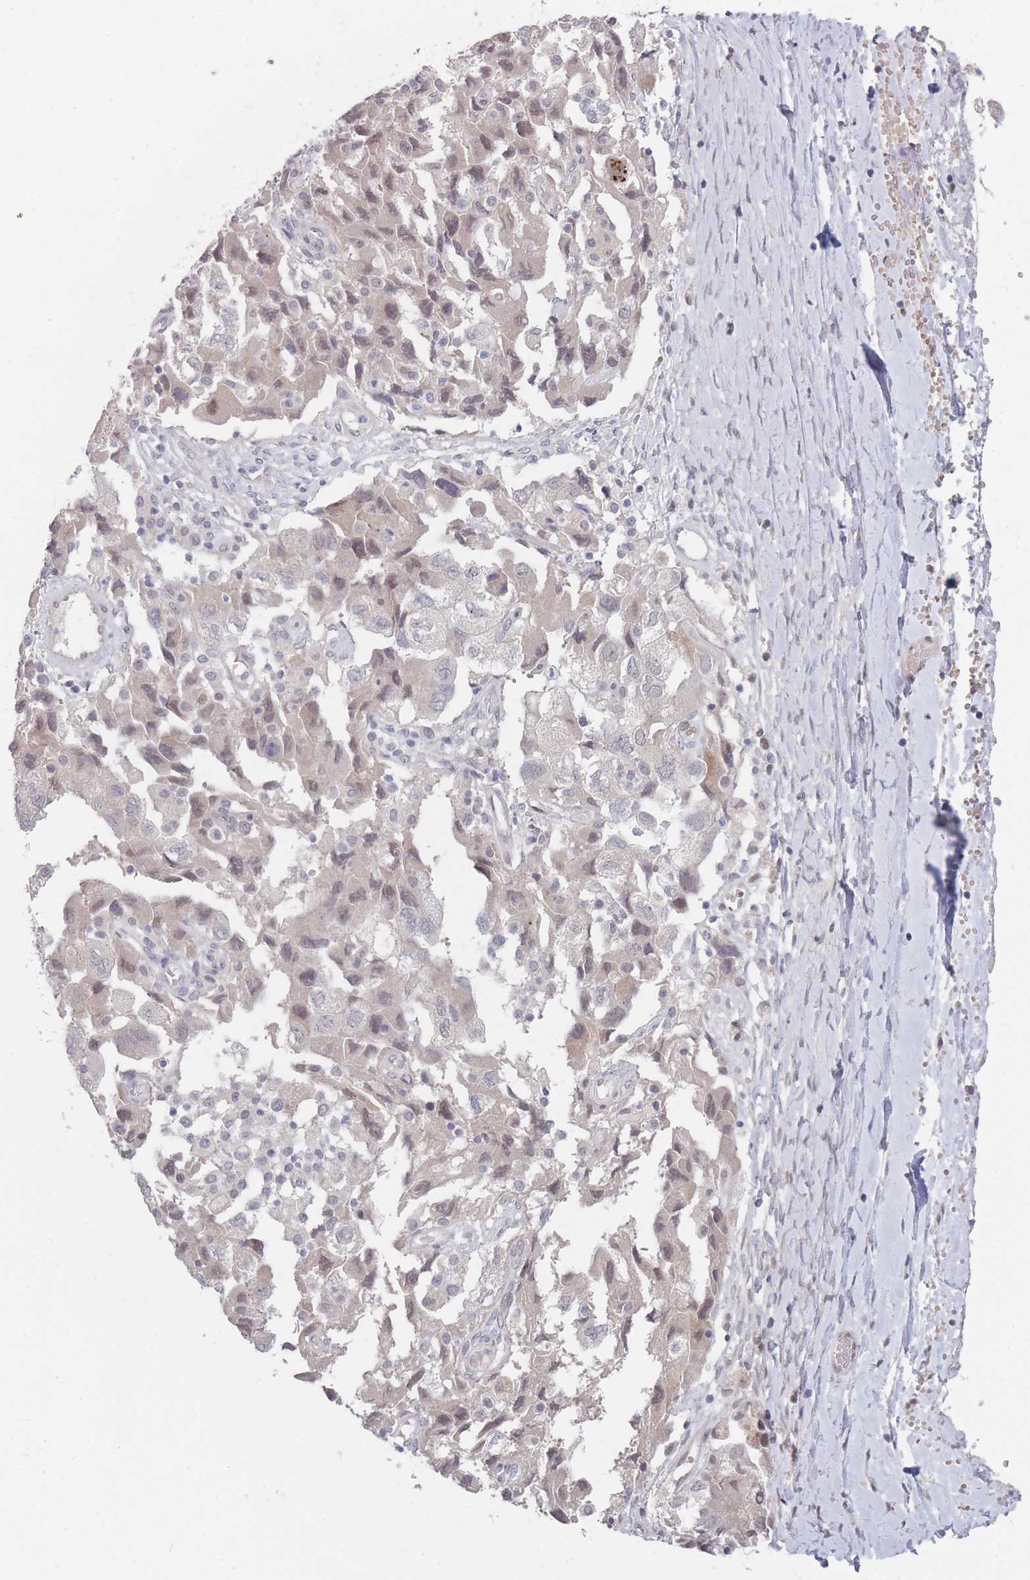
{"staining": {"intensity": "weak", "quantity": "<25%", "location": "nuclear"}, "tissue": "ovarian cancer", "cell_type": "Tumor cells", "image_type": "cancer", "snomed": [{"axis": "morphology", "description": "Carcinoma, NOS"}, {"axis": "morphology", "description": "Cystadenocarcinoma, serous, NOS"}, {"axis": "topography", "description": "Ovary"}], "caption": "High magnification brightfield microscopy of ovarian serous cystadenocarcinoma stained with DAB (brown) and counterstained with hematoxylin (blue): tumor cells show no significant positivity. The staining is performed using DAB (3,3'-diaminobenzidine) brown chromogen with nuclei counter-stained in using hematoxylin.", "gene": "ANKRD10", "patient": {"sex": "female", "age": 69}}